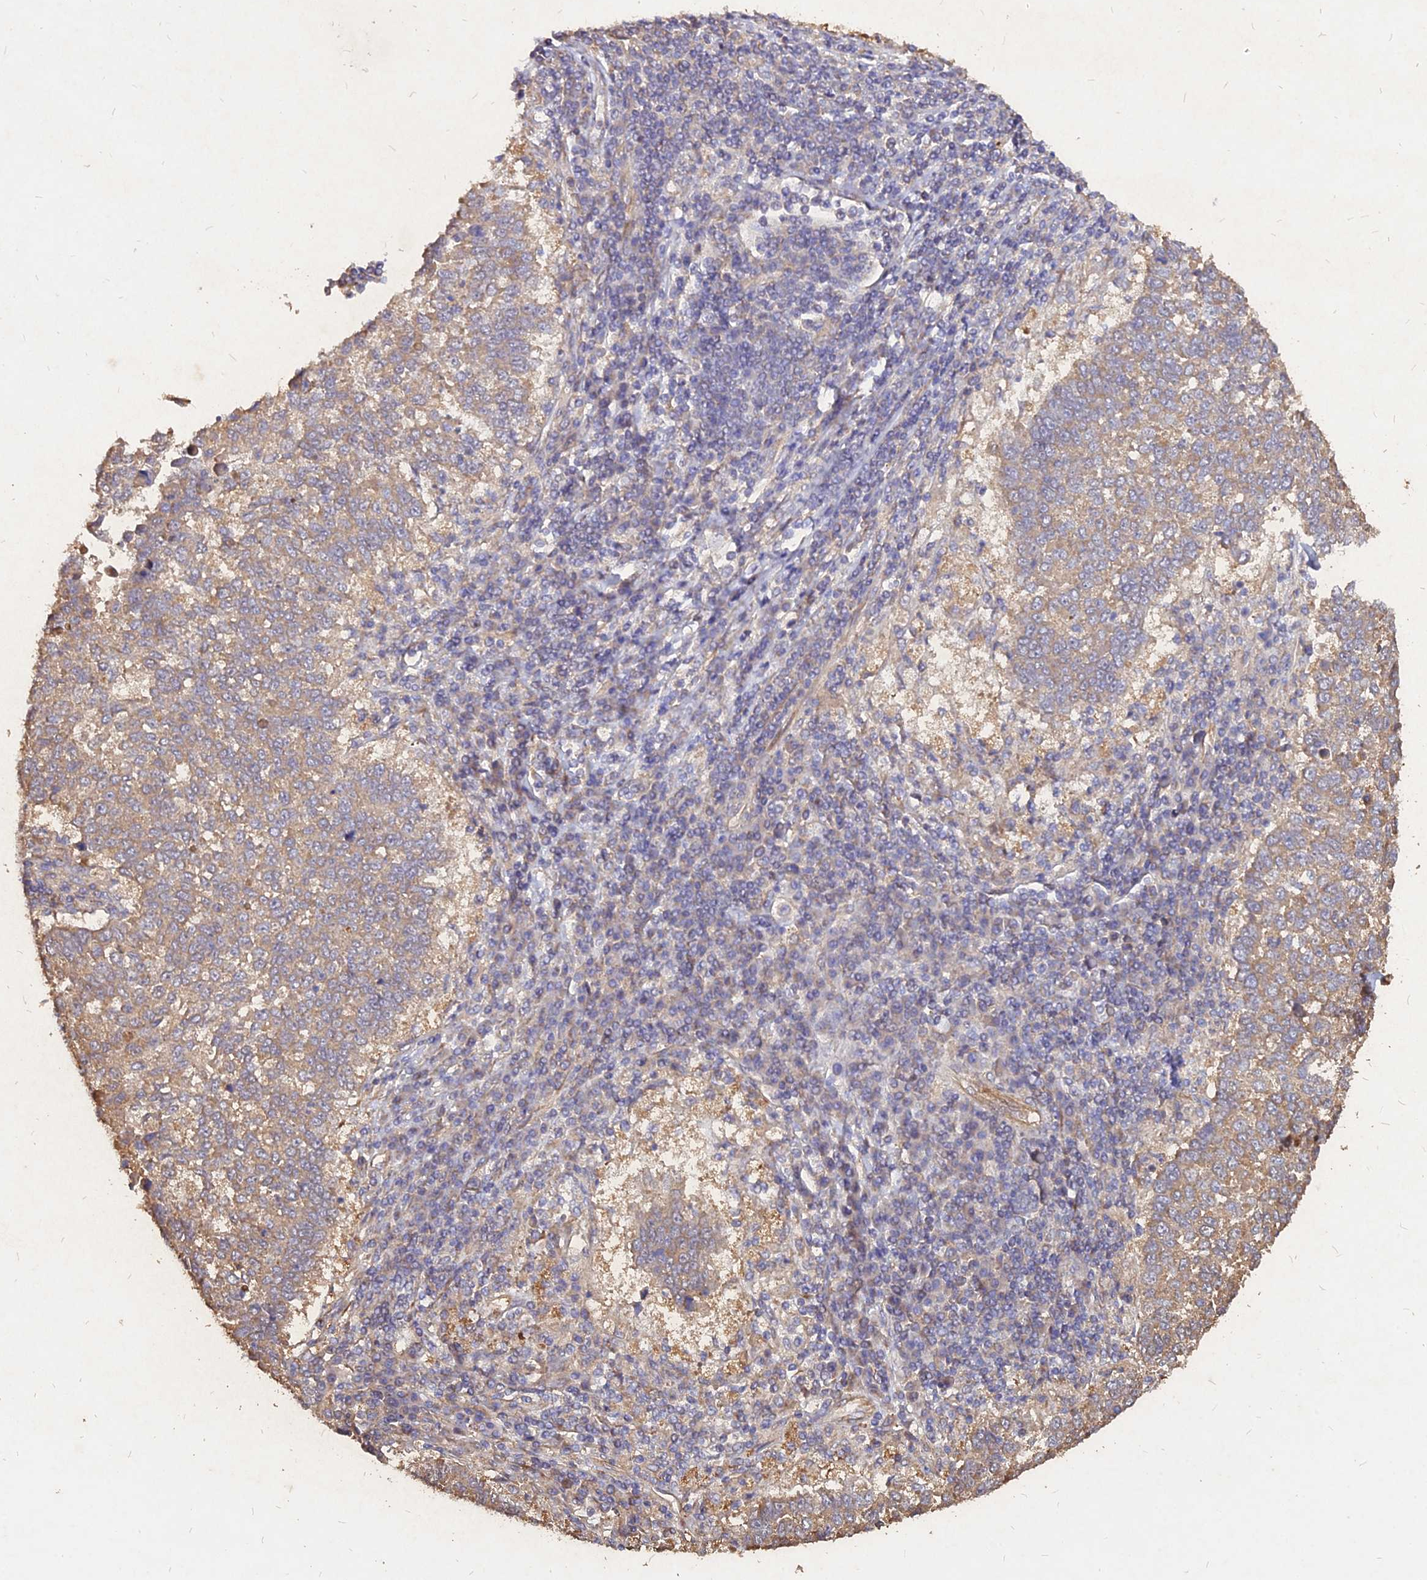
{"staining": {"intensity": "weak", "quantity": ">75%", "location": "cytoplasmic/membranous"}, "tissue": "lung cancer", "cell_type": "Tumor cells", "image_type": "cancer", "snomed": [{"axis": "morphology", "description": "Squamous cell carcinoma, NOS"}, {"axis": "topography", "description": "Lung"}], "caption": "Human lung cancer stained for a protein (brown) displays weak cytoplasmic/membranous positive staining in about >75% of tumor cells.", "gene": "SKA1", "patient": {"sex": "male", "age": 73}}